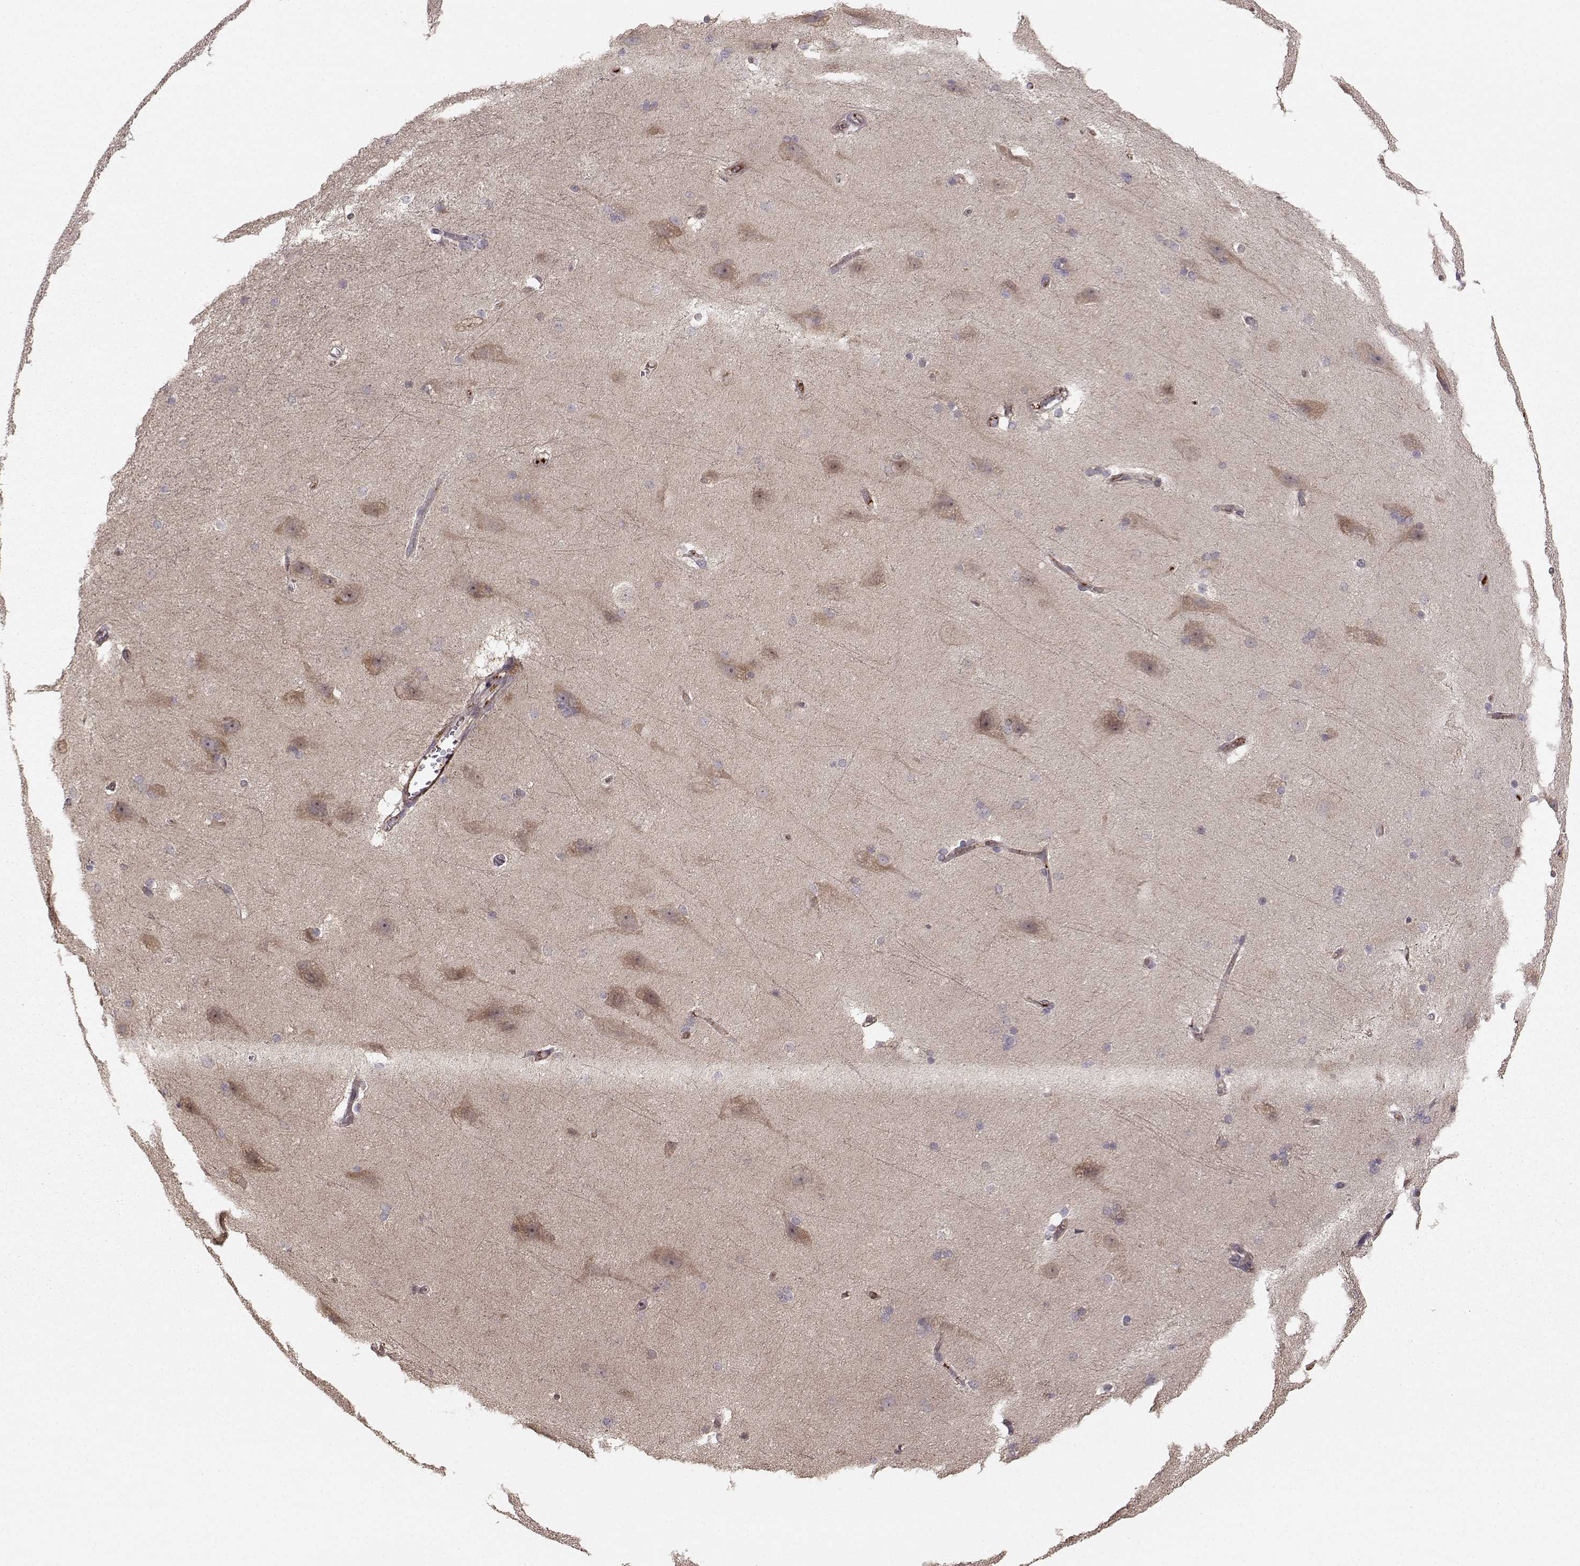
{"staining": {"intensity": "weak", "quantity": "<25%", "location": "cytoplasmic/membranous"}, "tissue": "hippocampus", "cell_type": "Glial cells", "image_type": "normal", "snomed": [{"axis": "morphology", "description": "Normal tissue, NOS"}, {"axis": "topography", "description": "Cerebral cortex"}, {"axis": "topography", "description": "Hippocampus"}], "caption": "DAB immunohistochemical staining of unremarkable hippocampus demonstrates no significant positivity in glial cells.", "gene": "WNT6", "patient": {"sex": "female", "age": 19}}